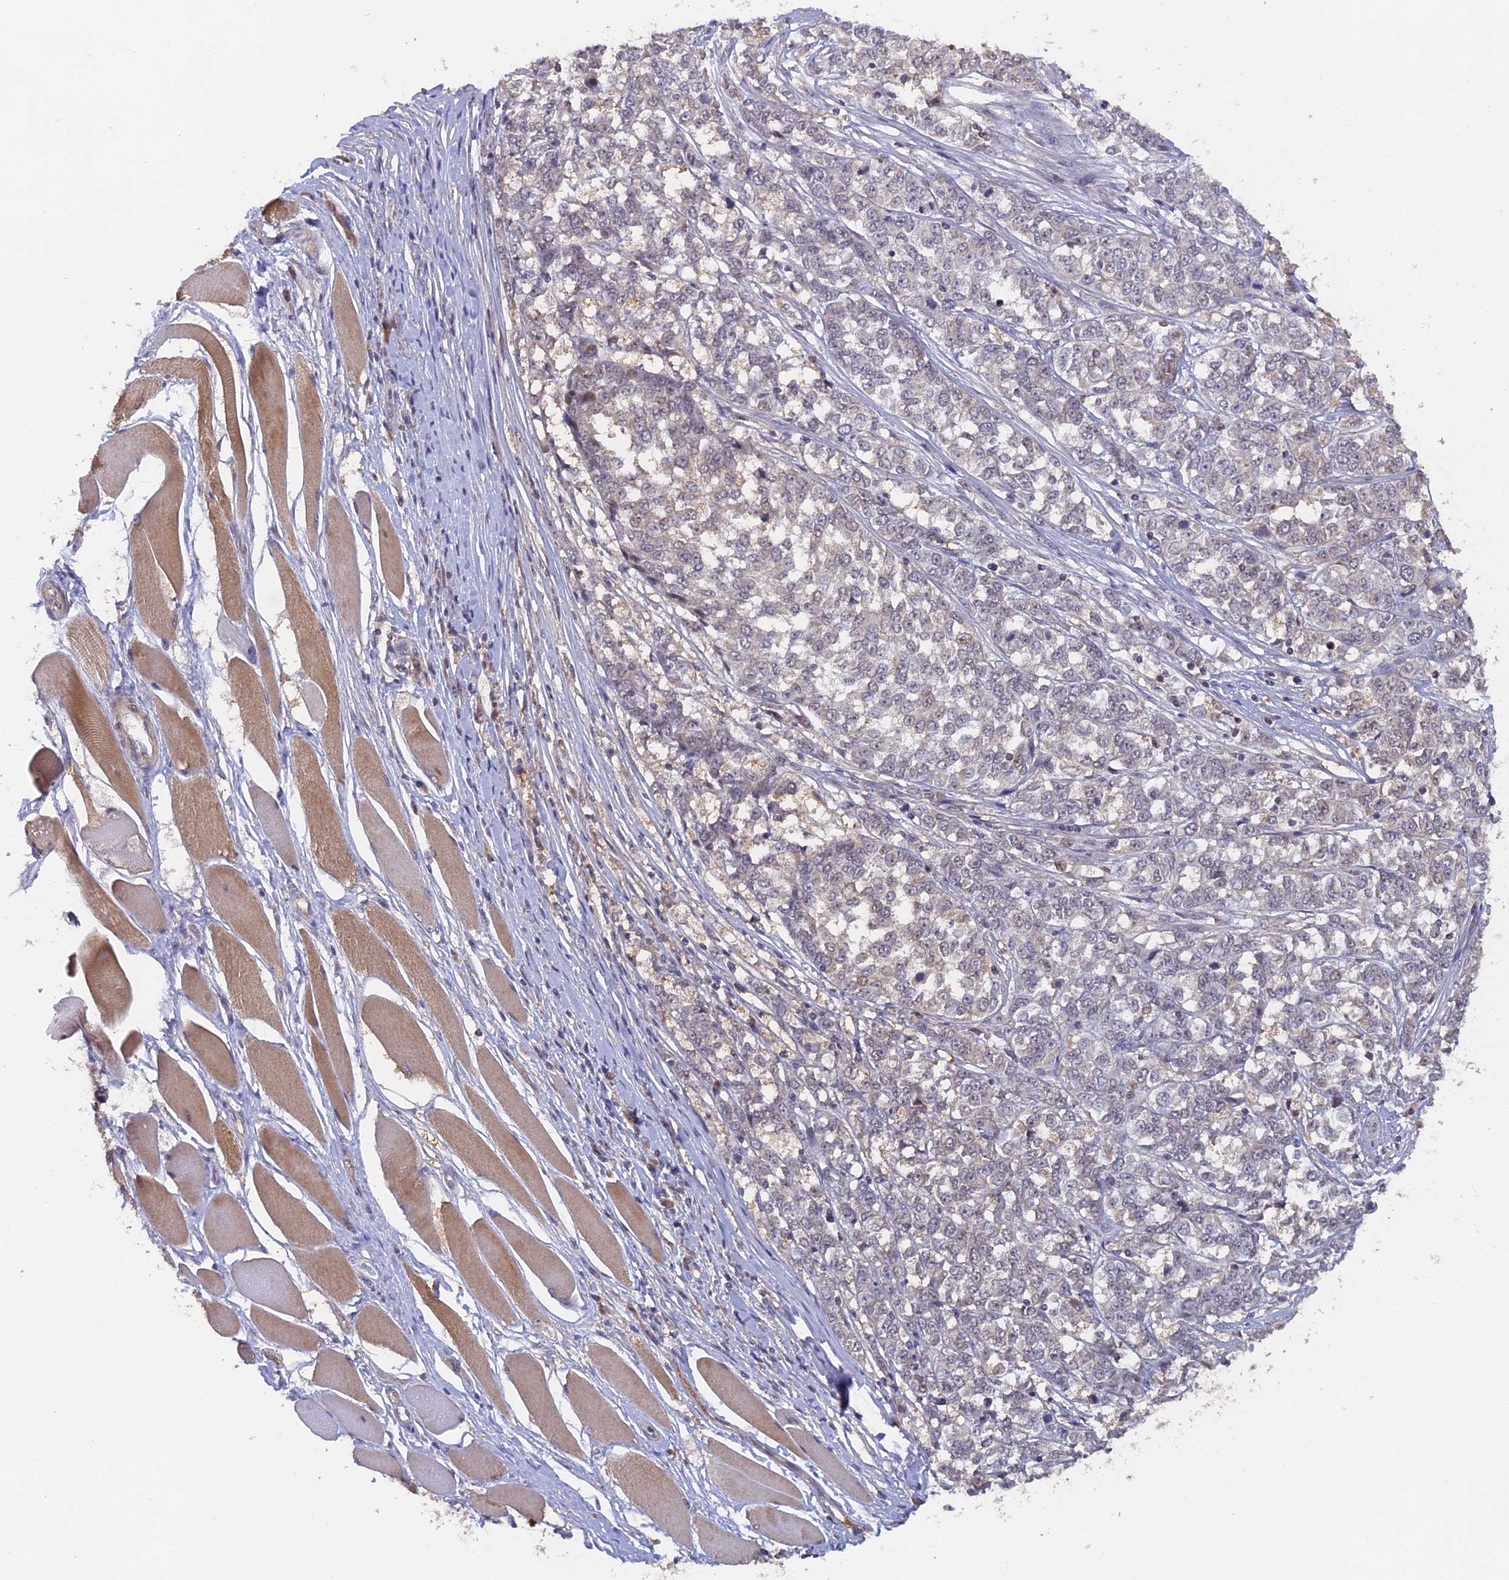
{"staining": {"intensity": "negative", "quantity": "none", "location": "none"}, "tissue": "melanoma", "cell_type": "Tumor cells", "image_type": "cancer", "snomed": [{"axis": "morphology", "description": "Malignant melanoma, NOS"}, {"axis": "topography", "description": "Skin"}], "caption": "Protein analysis of melanoma demonstrates no significant expression in tumor cells. The staining was performed using DAB (3,3'-diaminobenzidine) to visualize the protein expression in brown, while the nuclei were stained in blue with hematoxylin (Magnification: 20x).", "gene": "FAM98C", "patient": {"sex": "female", "age": 72}}